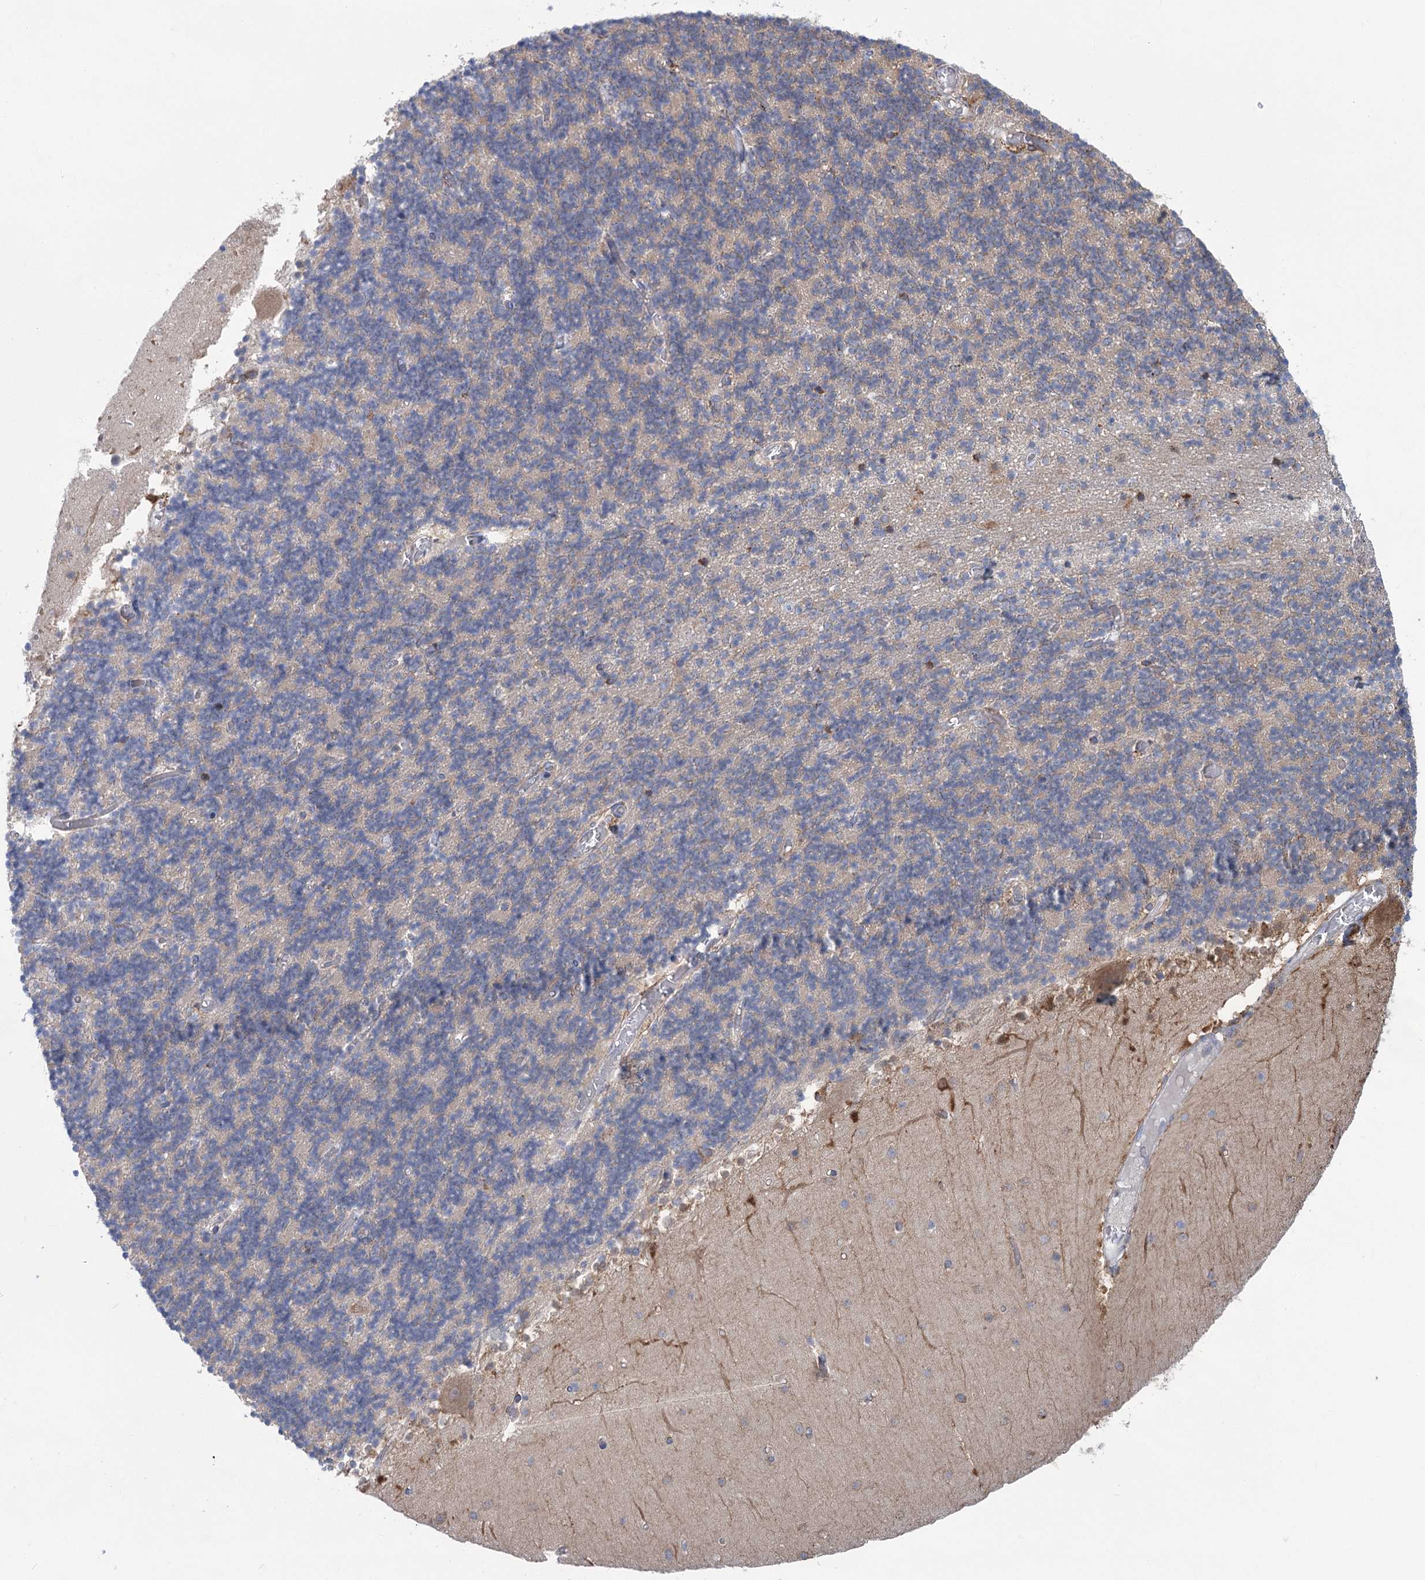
{"staining": {"intensity": "negative", "quantity": "none", "location": "none"}, "tissue": "cerebellum", "cell_type": "Cells in granular layer", "image_type": "normal", "snomed": [{"axis": "morphology", "description": "Normal tissue, NOS"}, {"axis": "topography", "description": "Cerebellum"}], "caption": "Cells in granular layer show no significant protein positivity in normal cerebellum.", "gene": "METTL24", "patient": {"sex": "female", "age": 28}}